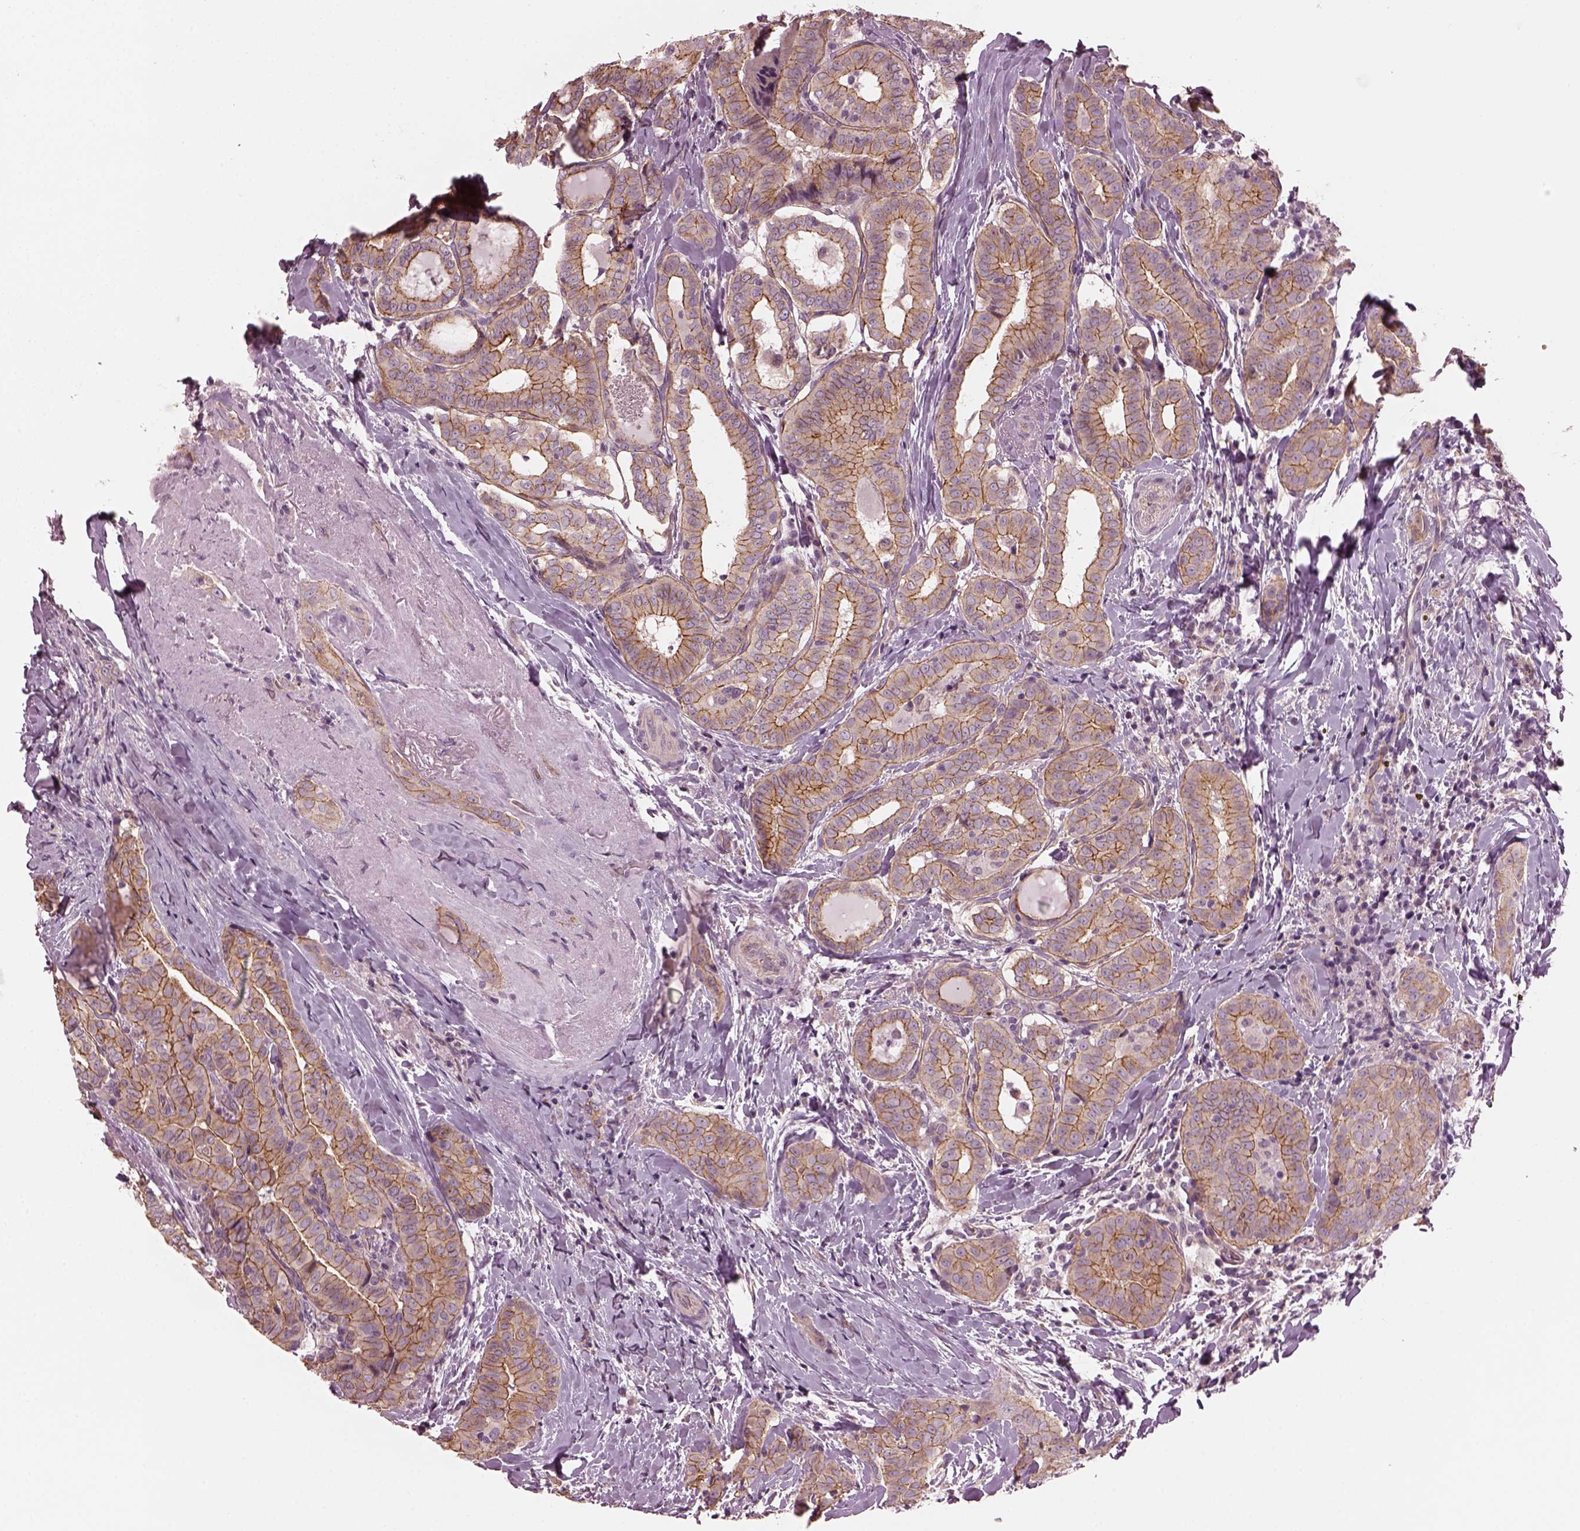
{"staining": {"intensity": "strong", "quantity": ">75%", "location": "cytoplasmic/membranous"}, "tissue": "thyroid cancer", "cell_type": "Tumor cells", "image_type": "cancer", "snomed": [{"axis": "morphology", "description": "Papillary adenocarcinoma, NOS"}, {"axis": "morphology", "description": "Papillary adenoma metastatic"}, {"axis": "topography", "description": "Thyroid gland"}], "caption": "Immunohistochemistry (IHC) image of neoplastic tissue: thyroid papillary adenoma metastatic stained using immunohistochemistry exhibits high levels of strong protein expression localized specifically in the cytoplasmic/membranous of tumor cells, appearing as a cytoplasmic/membranous brown color.", "gene": "ODAD1", "patient": {"sex": "female", "age": 50}}